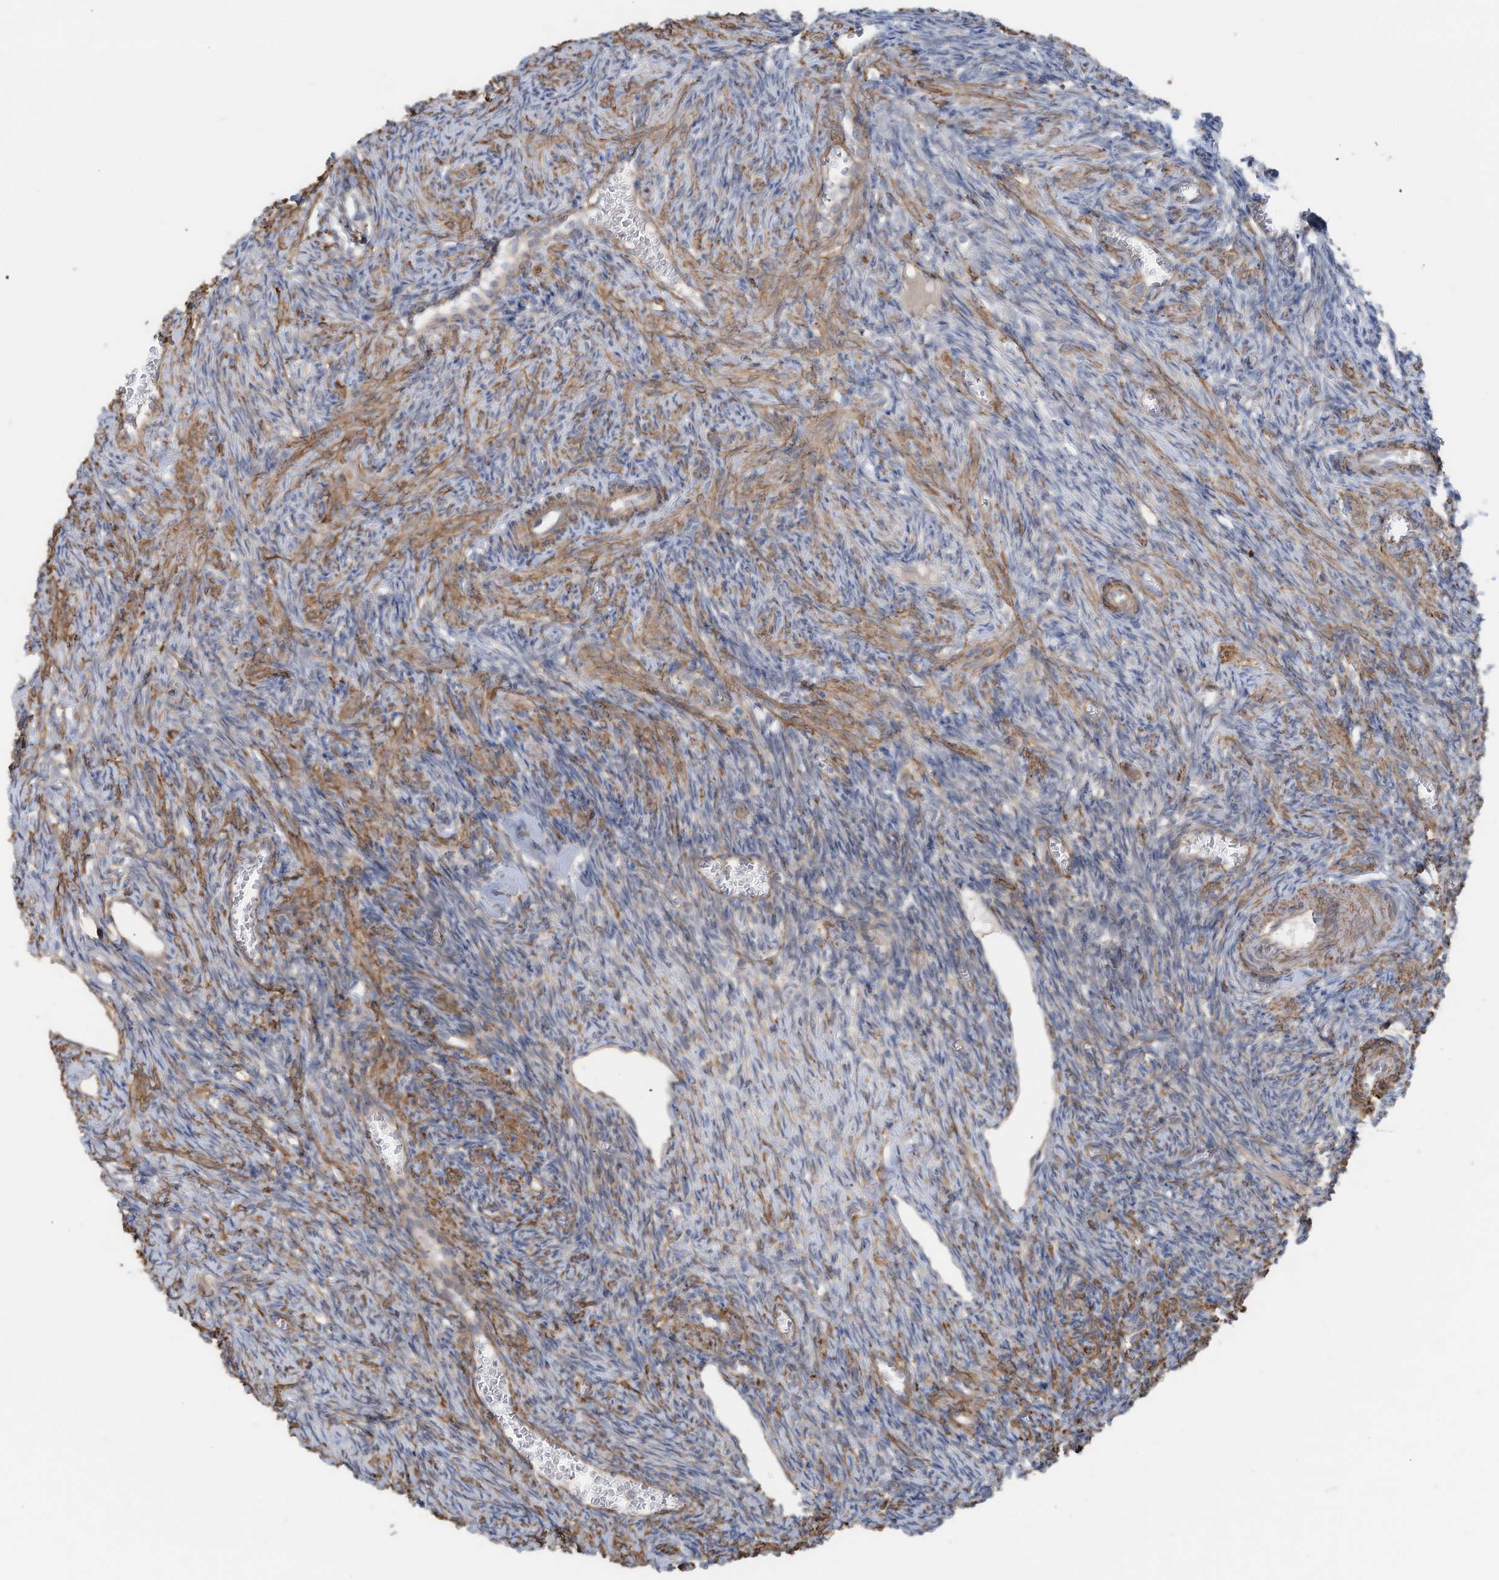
{"staining": {"intensity": "negative", "quantity": "none", "location": "none"}, "tissue": "ovary", "cell_type": "Follicle cells", "image_type": "normal", "snomed": [{"axis": "morphology", "description": "Normal tissue, NOS"}, {"axis": "topography", "description": "Ovary"}], "caption": "This is a histopathology image of immunohistochemistry staining of benign ovary, which shows no expression in follicle cells.", "gene": "SLC17A7", "patient": {"sex": "female", "age": 27}}